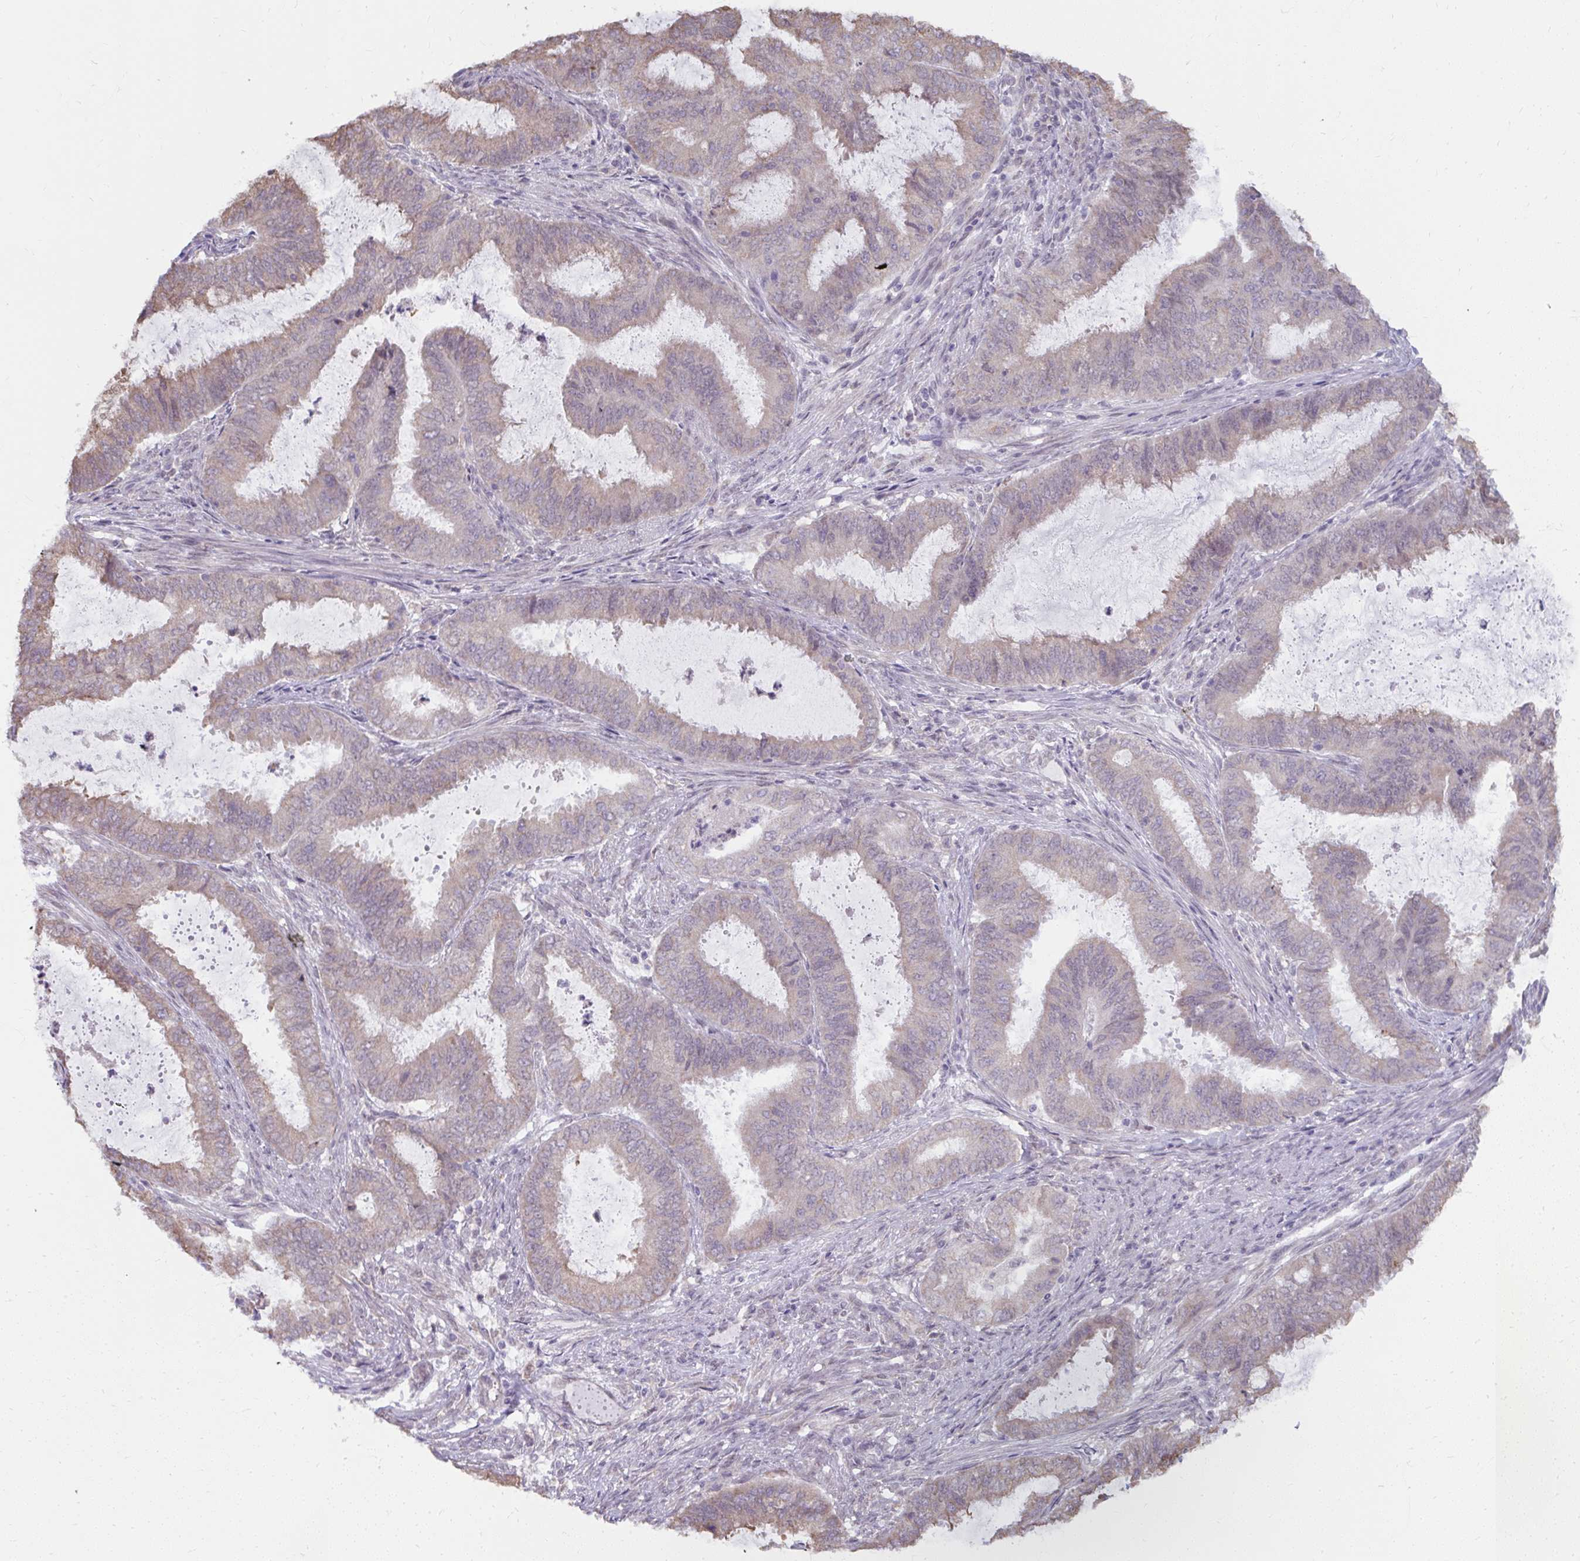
{"staining": {"intensity": "negative", "quantity": "none", "location": "none"}, "tissue": "endometrial cancer", "cell_type": "Tumor cells", "image_type": "cancer", "snomed": [{"axis": "morphology", "description": "Adenocarcinoma, NOS"}, {"axis": "topography", "description": "Endometrium"}], "caption": "Human endometrial cancer stained for a protein using immunohistochemistry exhibits no staining in tumor cells.", "gene": "NMNAT1", "patient": {"sex": "female", "age": 51}}